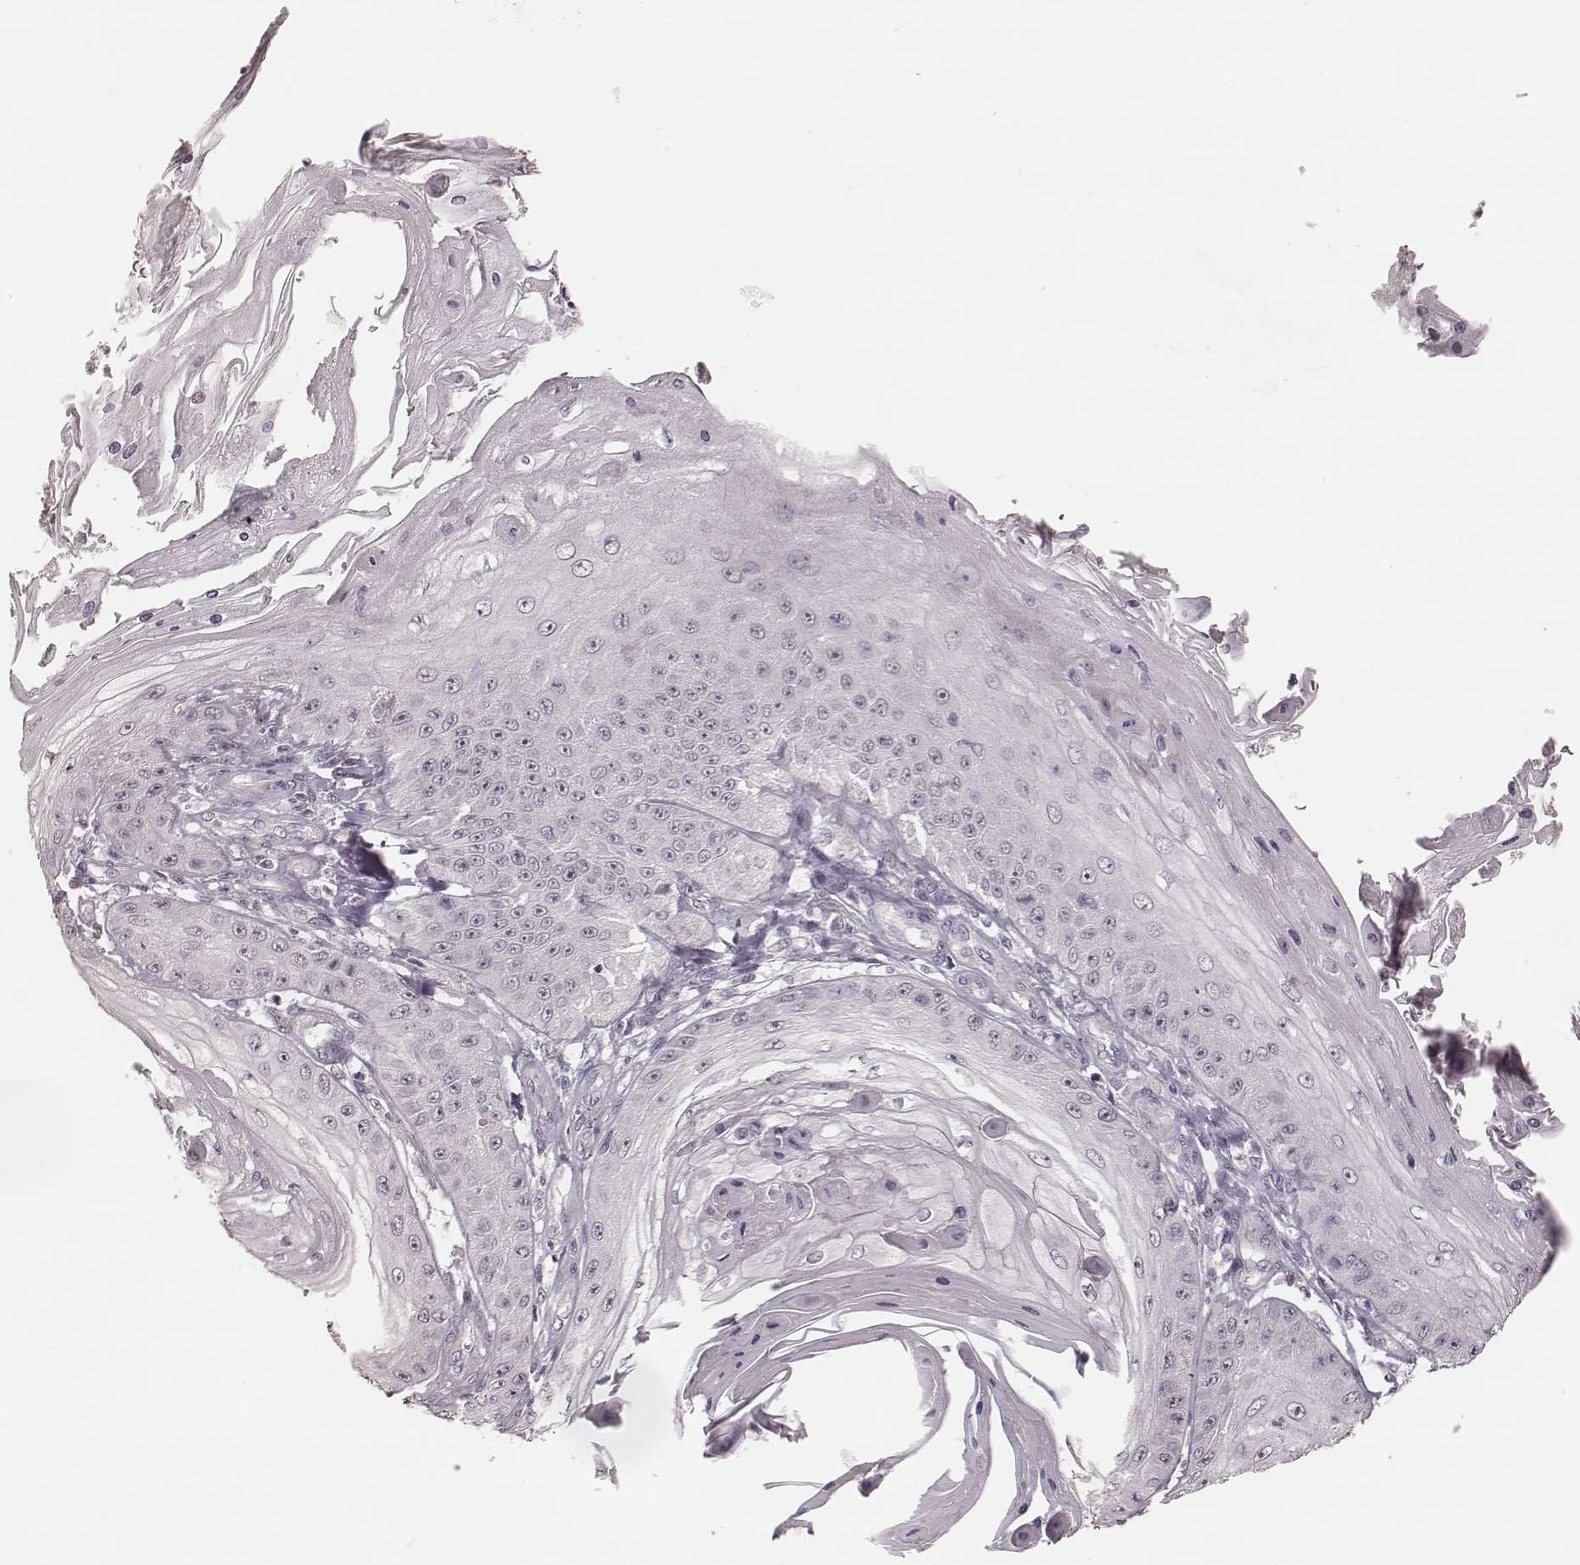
{"staining": {"intensity": "negative", "quantity": "none", "location": "none"}, "tissue": "skin cancer", "cell_type": "Tumor cells", "image_type": "cancer", "snomed": [{"axis": "morphology", "description": "Squamous cell carcinoma, NOS"}, {"axis": "topography", "description": "Skin"}], "caption": "Tumor cells show no significant positivity in skin cancer (squamous cell carcinoma).", "gene": "LY6K", "patient": {"sex": "male", "age": 70}}